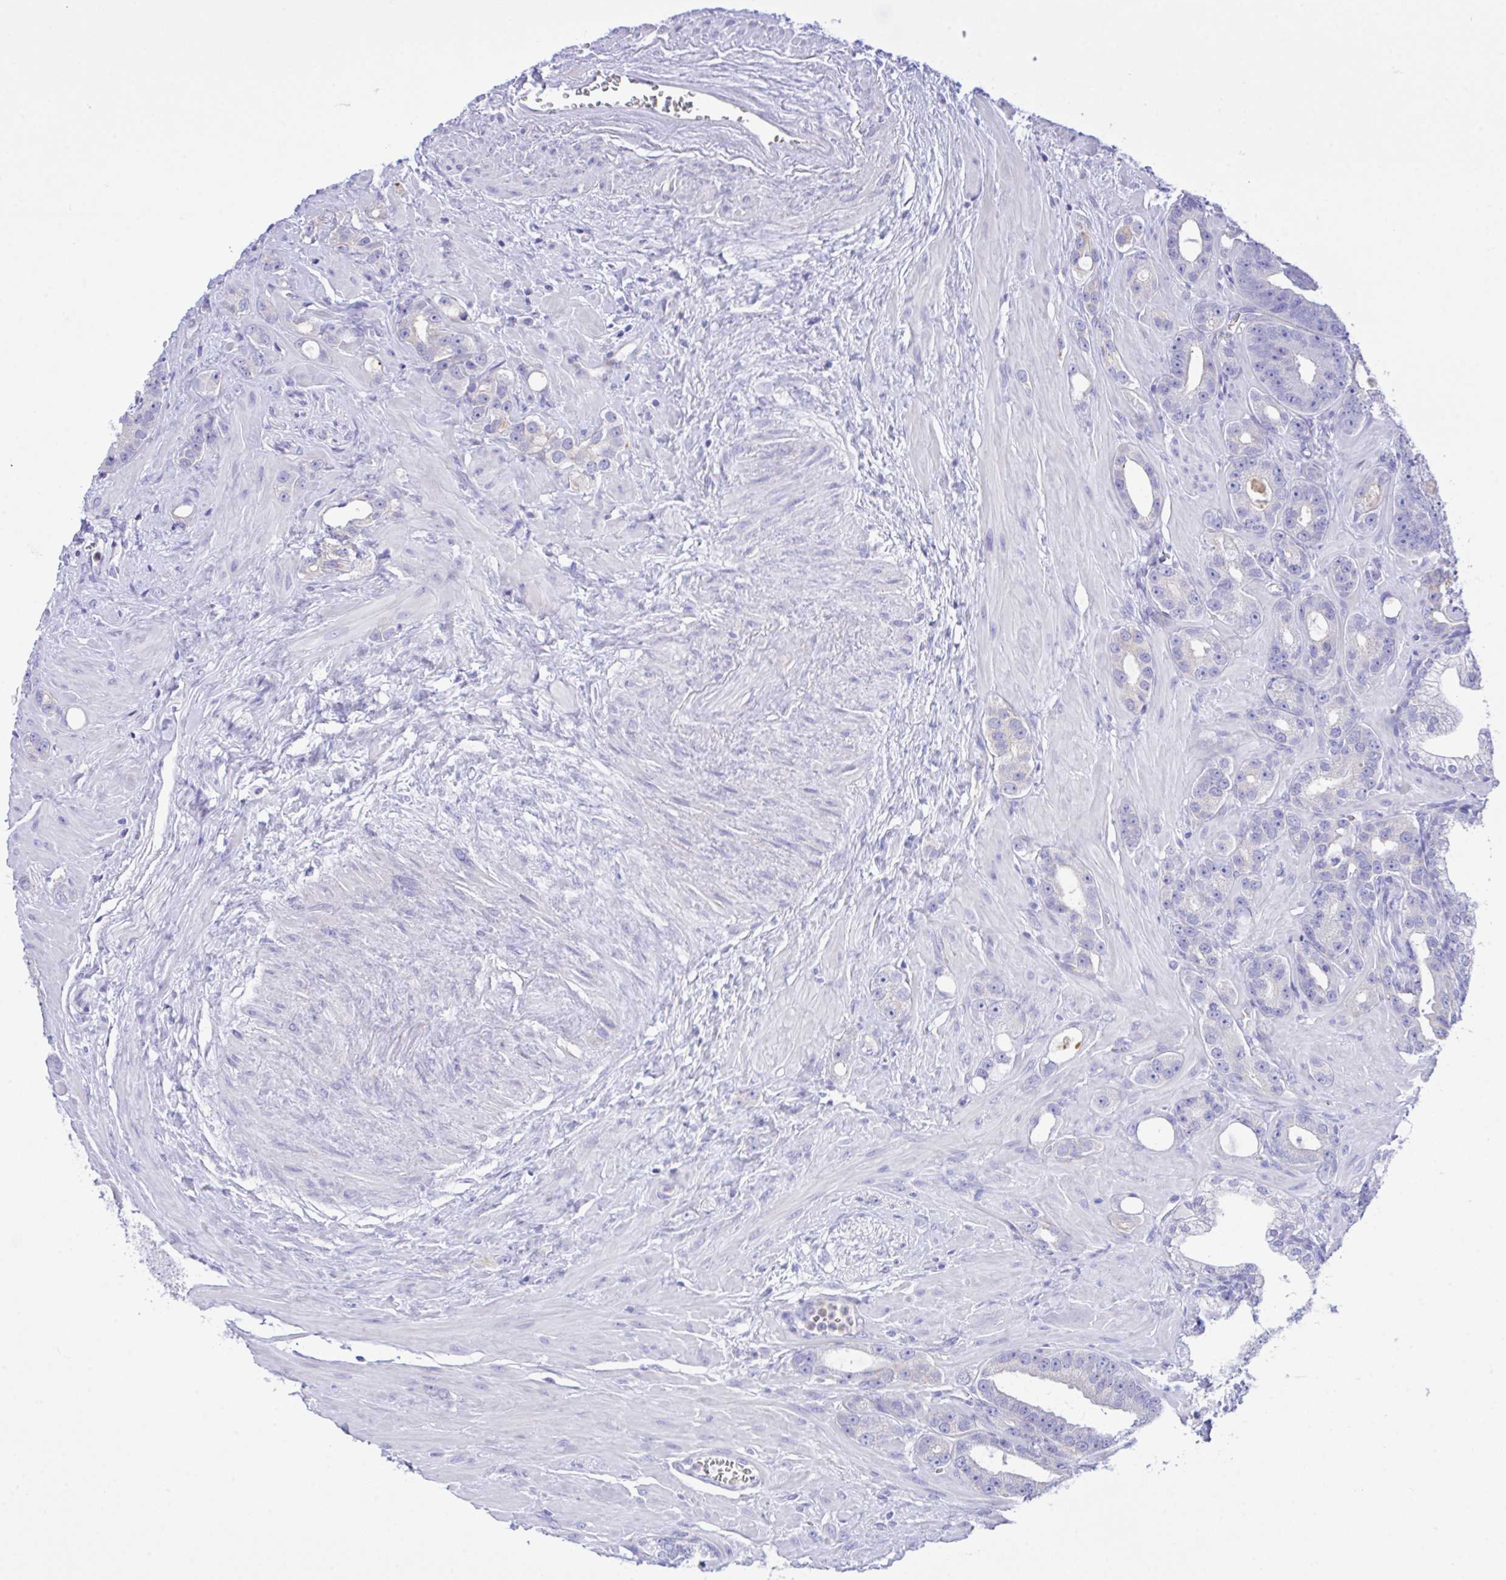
{"staining": {"intensity": "negative", "quantity": "none", "location": "none"}, "tissue": "prostate cancer", "cell_type": "Tumor cells", "image_type": "cancer", "snomed": [{"axis": "morphology", "description": "Adenocarcinoma, High grade"}, {"axis": "topography", "description": "Prostate"}], "caption": "An immunohistochemistry (IHC) photomicrograph of prostate cancer (high-grade adenocarcinoma) is shown. There is no staining in tumor cells of prostate cancer (high-grade adenocarcinoma).", "gene": "ZNF221", "patient": {"sex": "male", "age": 65}}